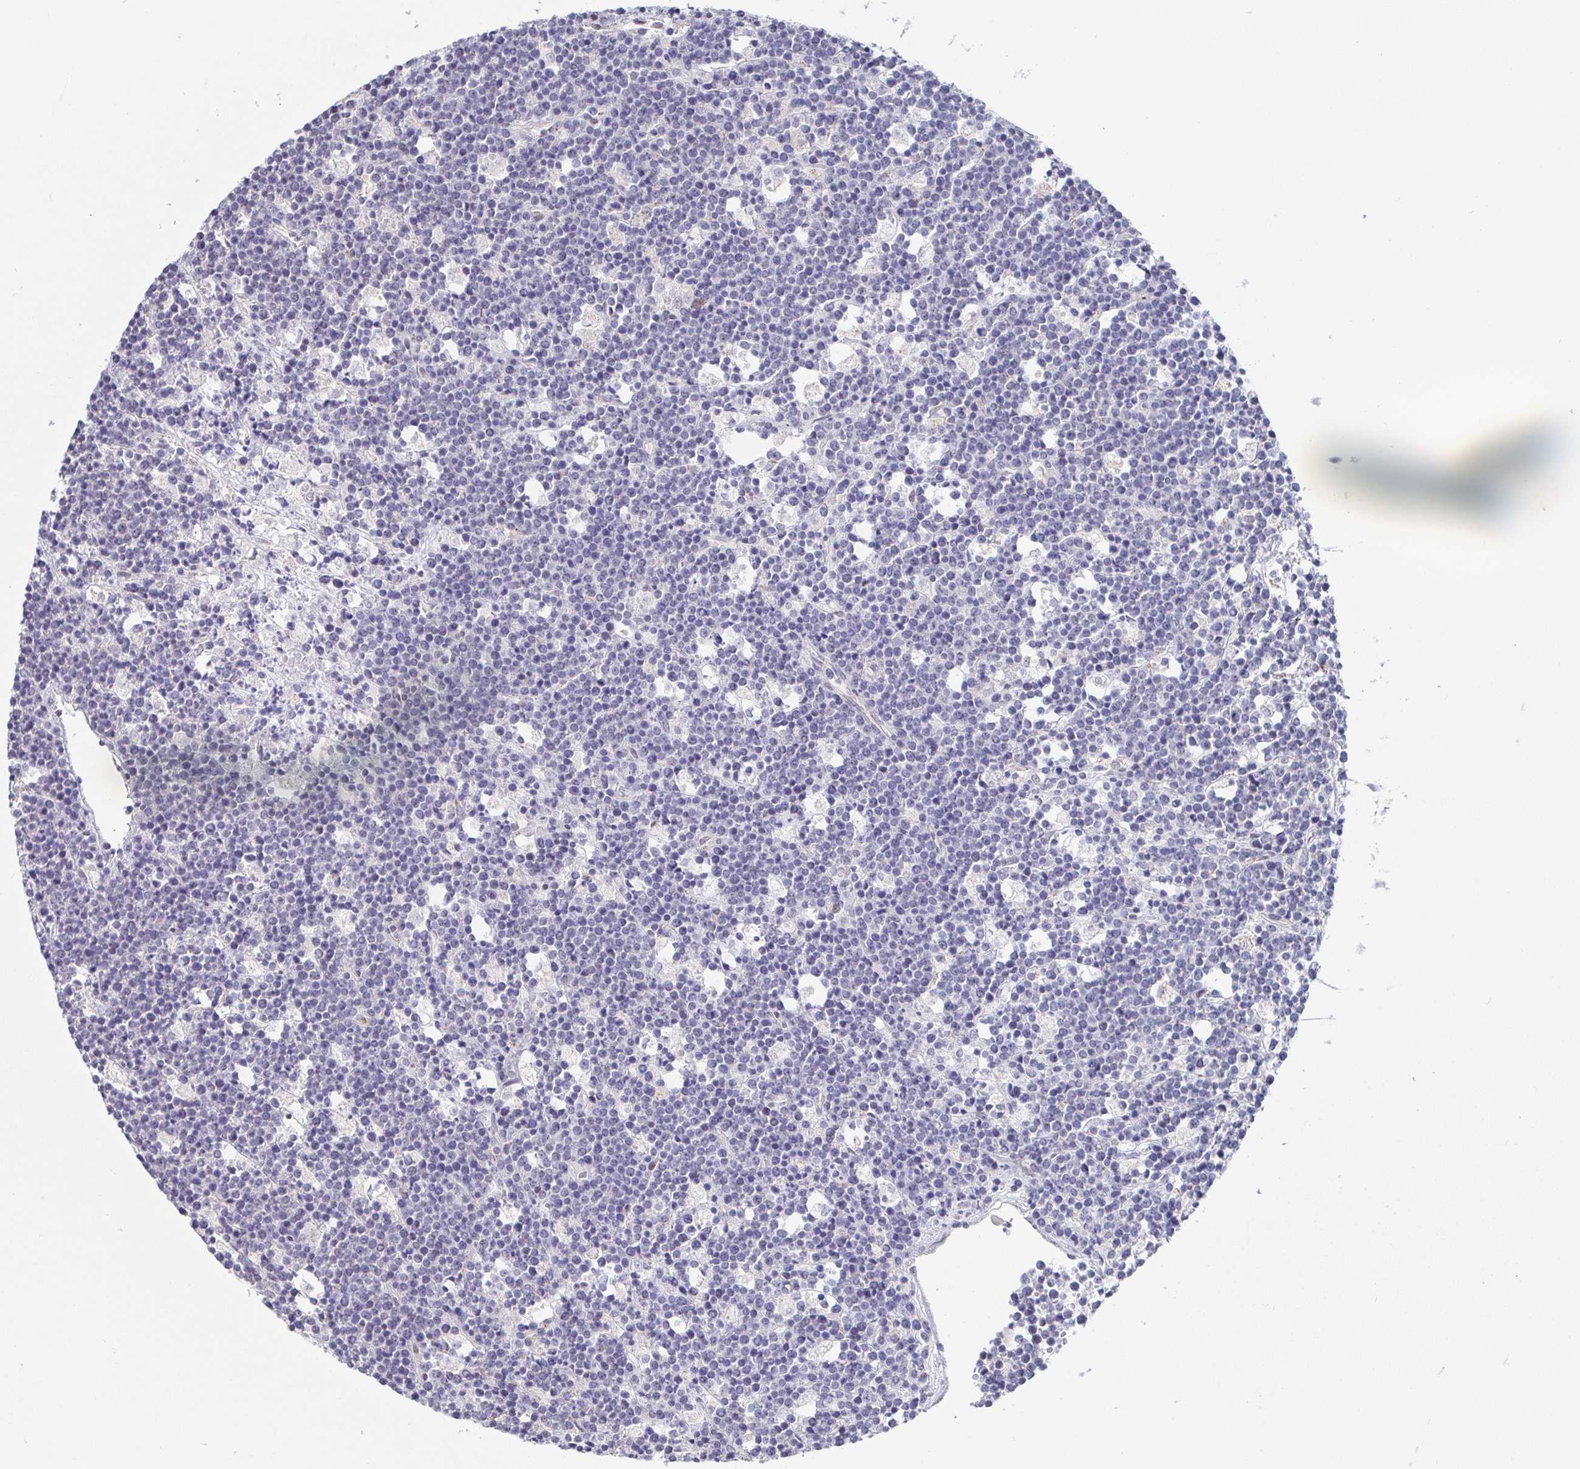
{"staining": {"intensity": "negative", "quantity": "none", "location": "none"}, "tissue": "lymphoma", "cell_type": "Tumor cells", "image_type": "cancer", "snomed": [{"axis": "morphology", "description": "Malignant lymphoma, non-Hodgkin's type, High grade"}, {"axis": "topography", "description": "Ovary"}], "caption": "High power microscopy histopathology image of an immunohistochemistry image of lymphoma, revealing no significant positivity in tumor cells.", "gene": "CIT", "patient": {"sex": "female", "age": 56}}